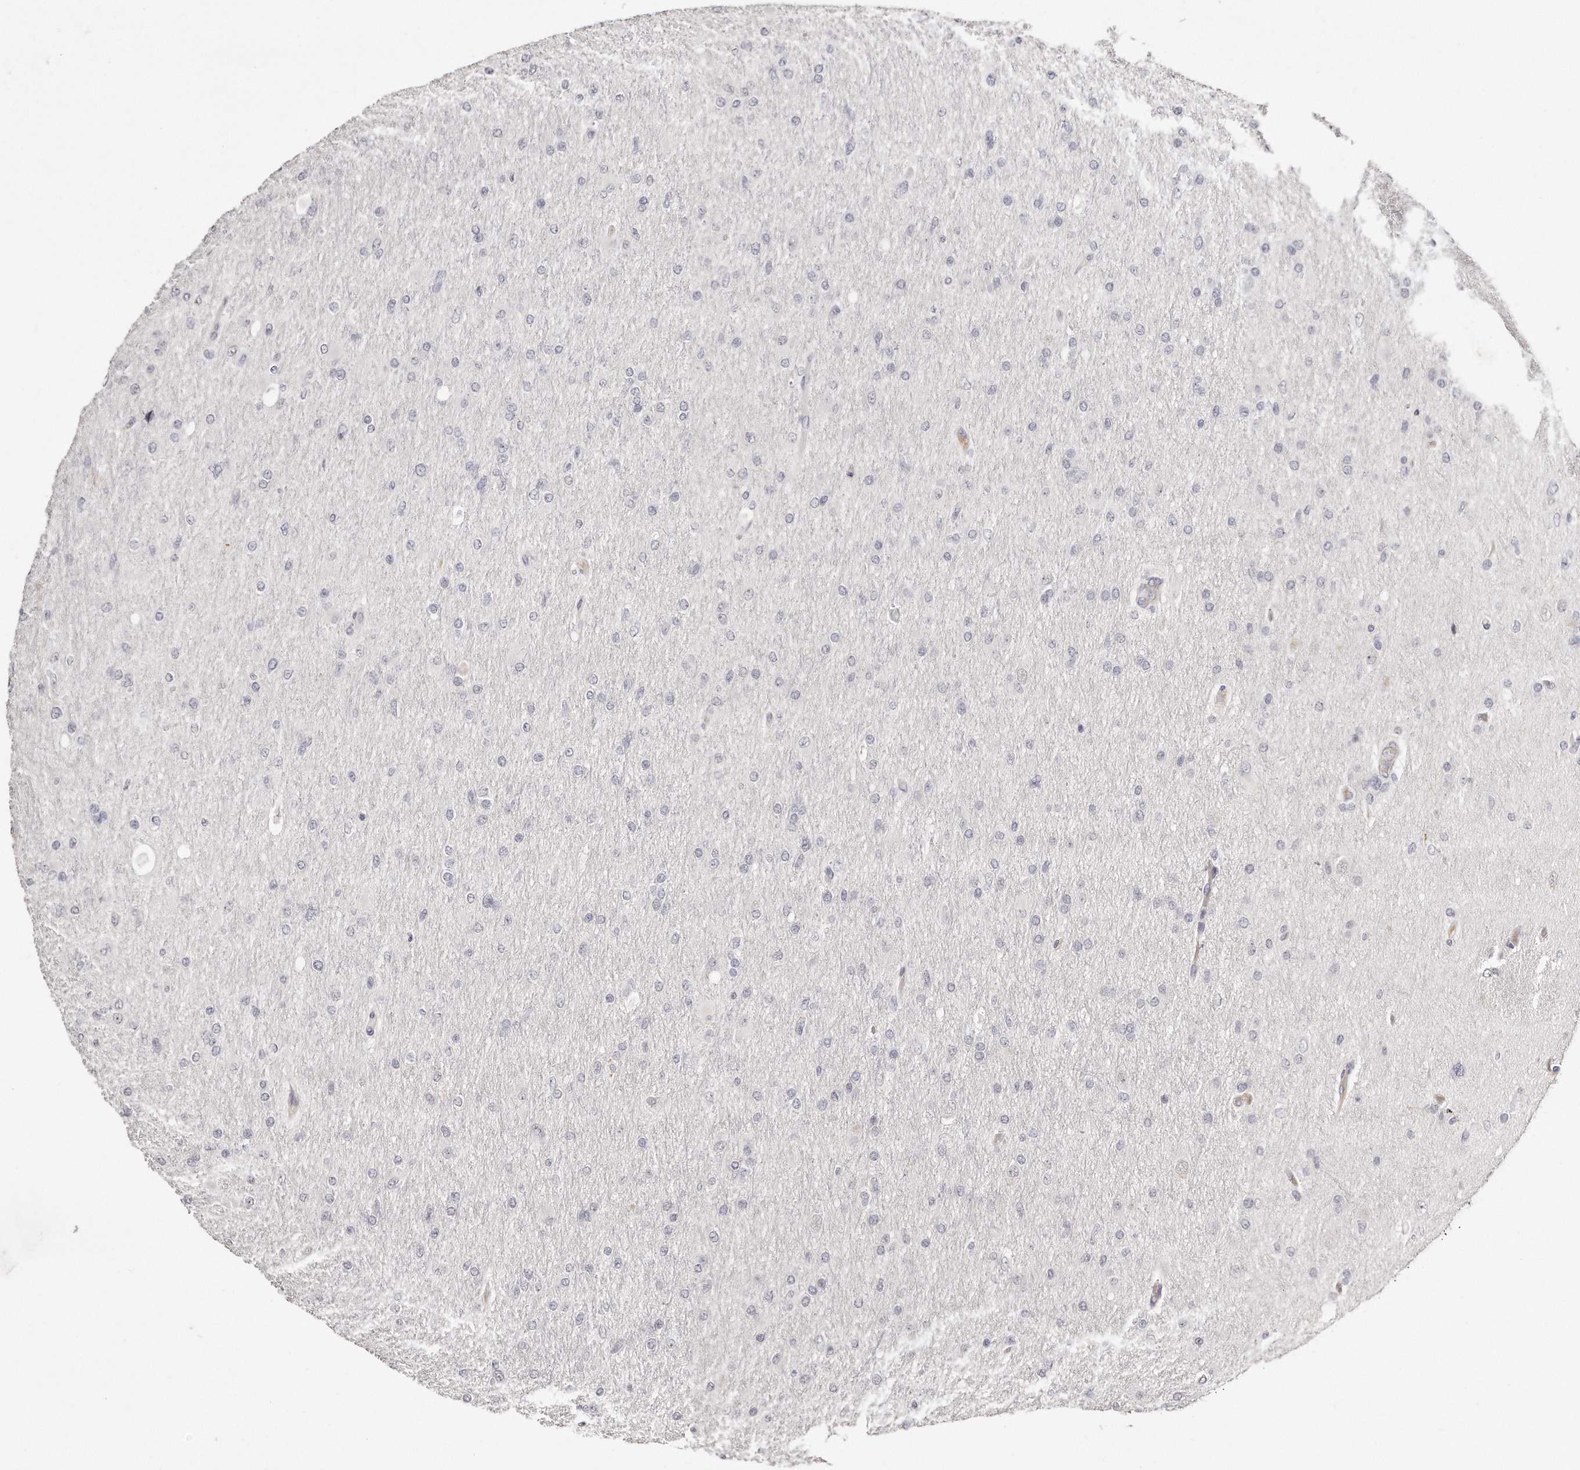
{"staining": {"intensity": "negative", "quantity": "none", "location": "none"}, "tissue": "glioma", "cell_type": "Tumor cells", "image_type": "cancer", "snomed": [{"axis": "morphology", "description": "Glioma, malignant, High grade"}, {"axis": "topography", "description": "Cerebral cortex"}], "caption": "High power microscopy histopathology image of an IHC histopathology image of glioma, revealing no significant staining in tumor cells.", "gene": "ZYG11A", "patient": {"sex": "female", "age": 36}}